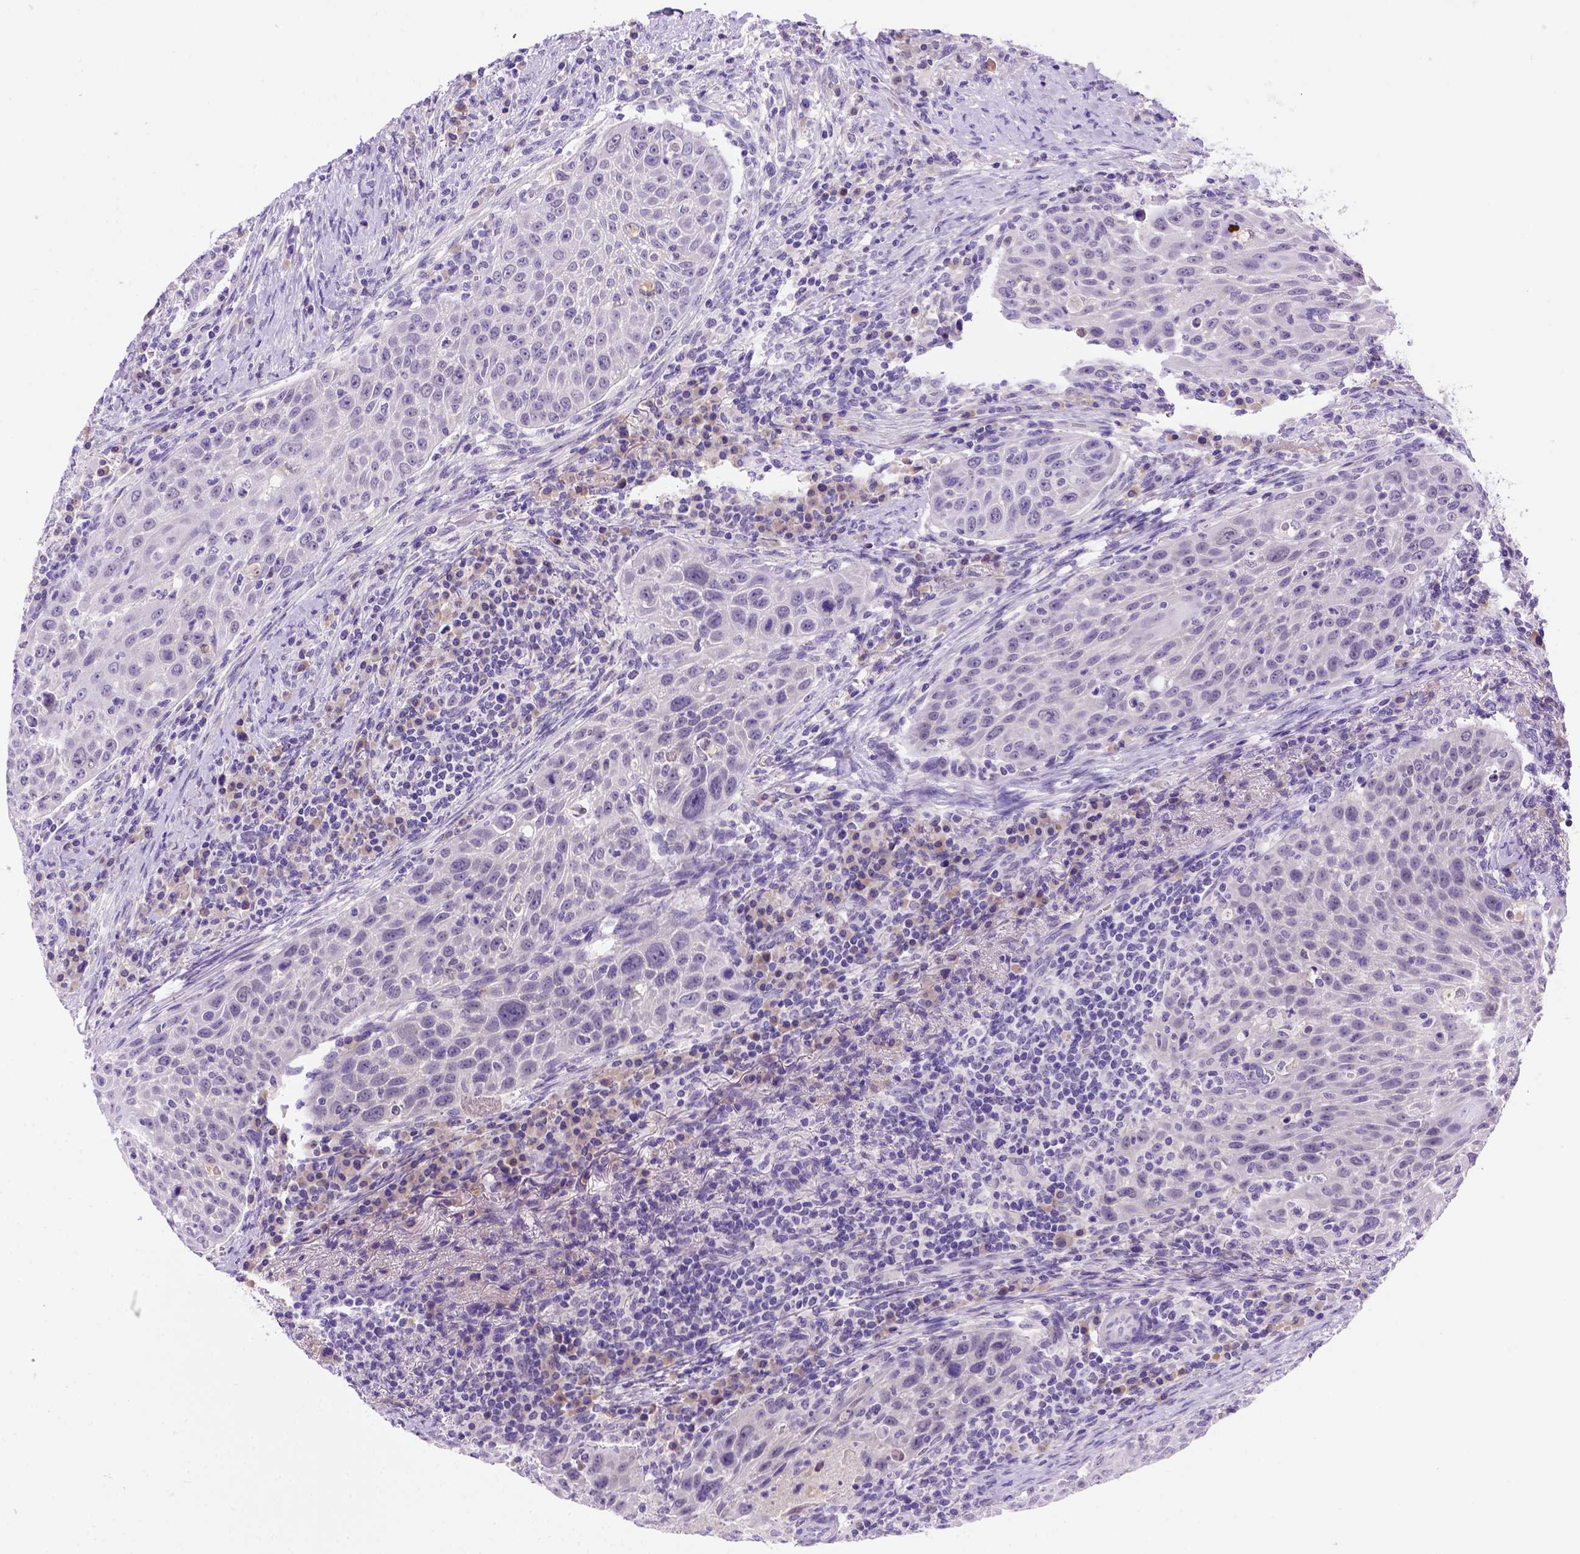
{"staining": {"intensity": "negative", "quantity": "none", "location": "none"}, "tissue": "head and neck cancer", "cell_type": "Tumor cells", "image_type": "cancer", "snomed": [{"axis": "morphology", "description": "Squamous cell carcinoma, NOS"}, {"axis": "topography", "description": "Head-Neck"}], "caption": "There is no significant expression in tumor cells of head and neck cancer (squamous cell carcinoma). Nuclei are stained in blue.", "gene": "FAM81B", "patient": {"sex": "male", "age": 69}}